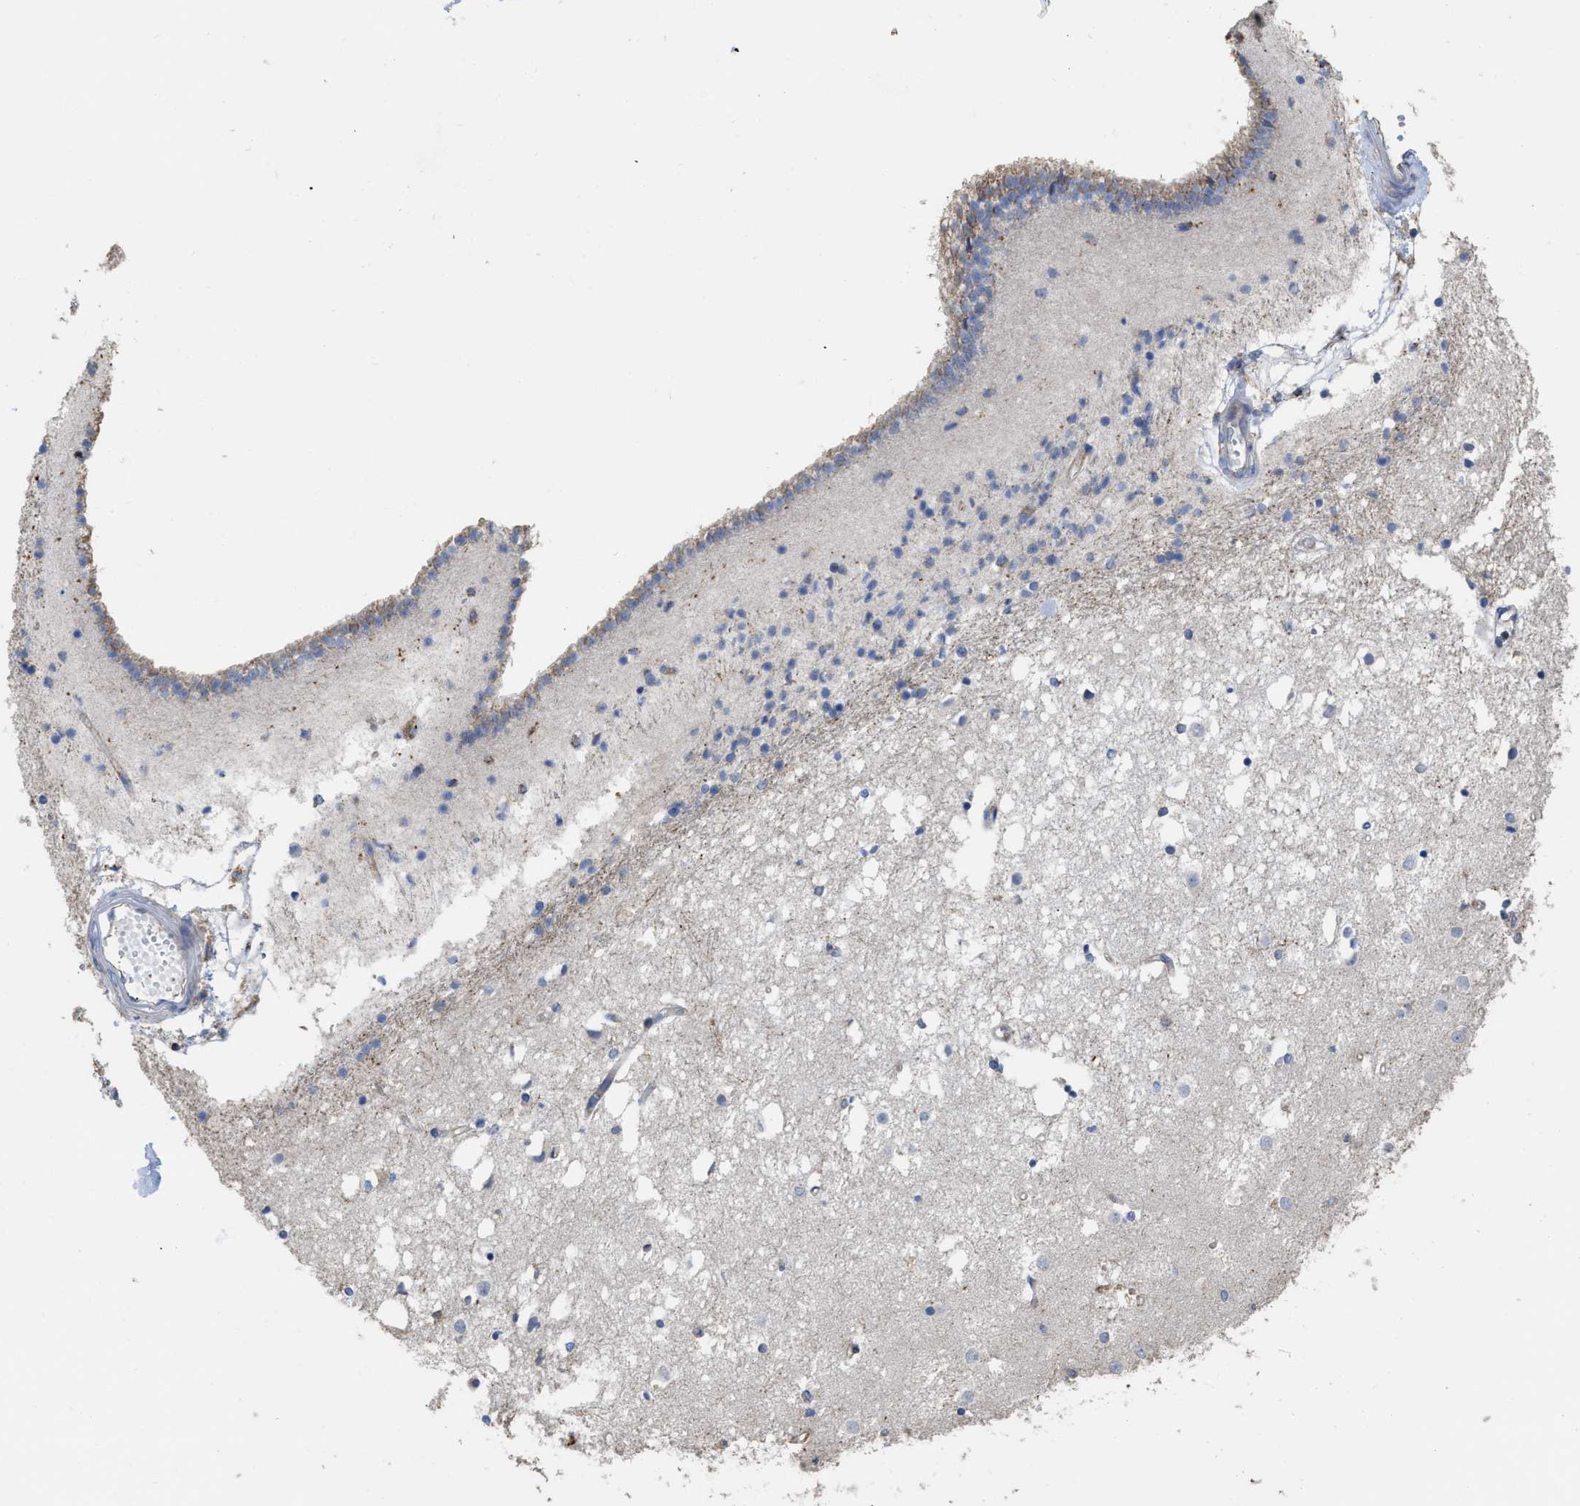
{"staining": {"intensity": "negative", "quantity": "none", "location": "none"}, "tissue": "caudate", "cell_type": "Glial cells", "image_type": "normal", "snomed": [{"axis": "morphology", "description": "Normal tissue, NOS"}, {"axis": "topography", "description": "Lateral ventricle wall"}], "caption": "Immunohistochemistry of unremarkable caudate demonstrates no positivity in glial cells. Brightfield microscopy of IHC stained with DAB (brown) and hematoxylin (blue), captured at high magnification.", "gene": "AK2", "patient": {"sex": "male", "age": 45}}